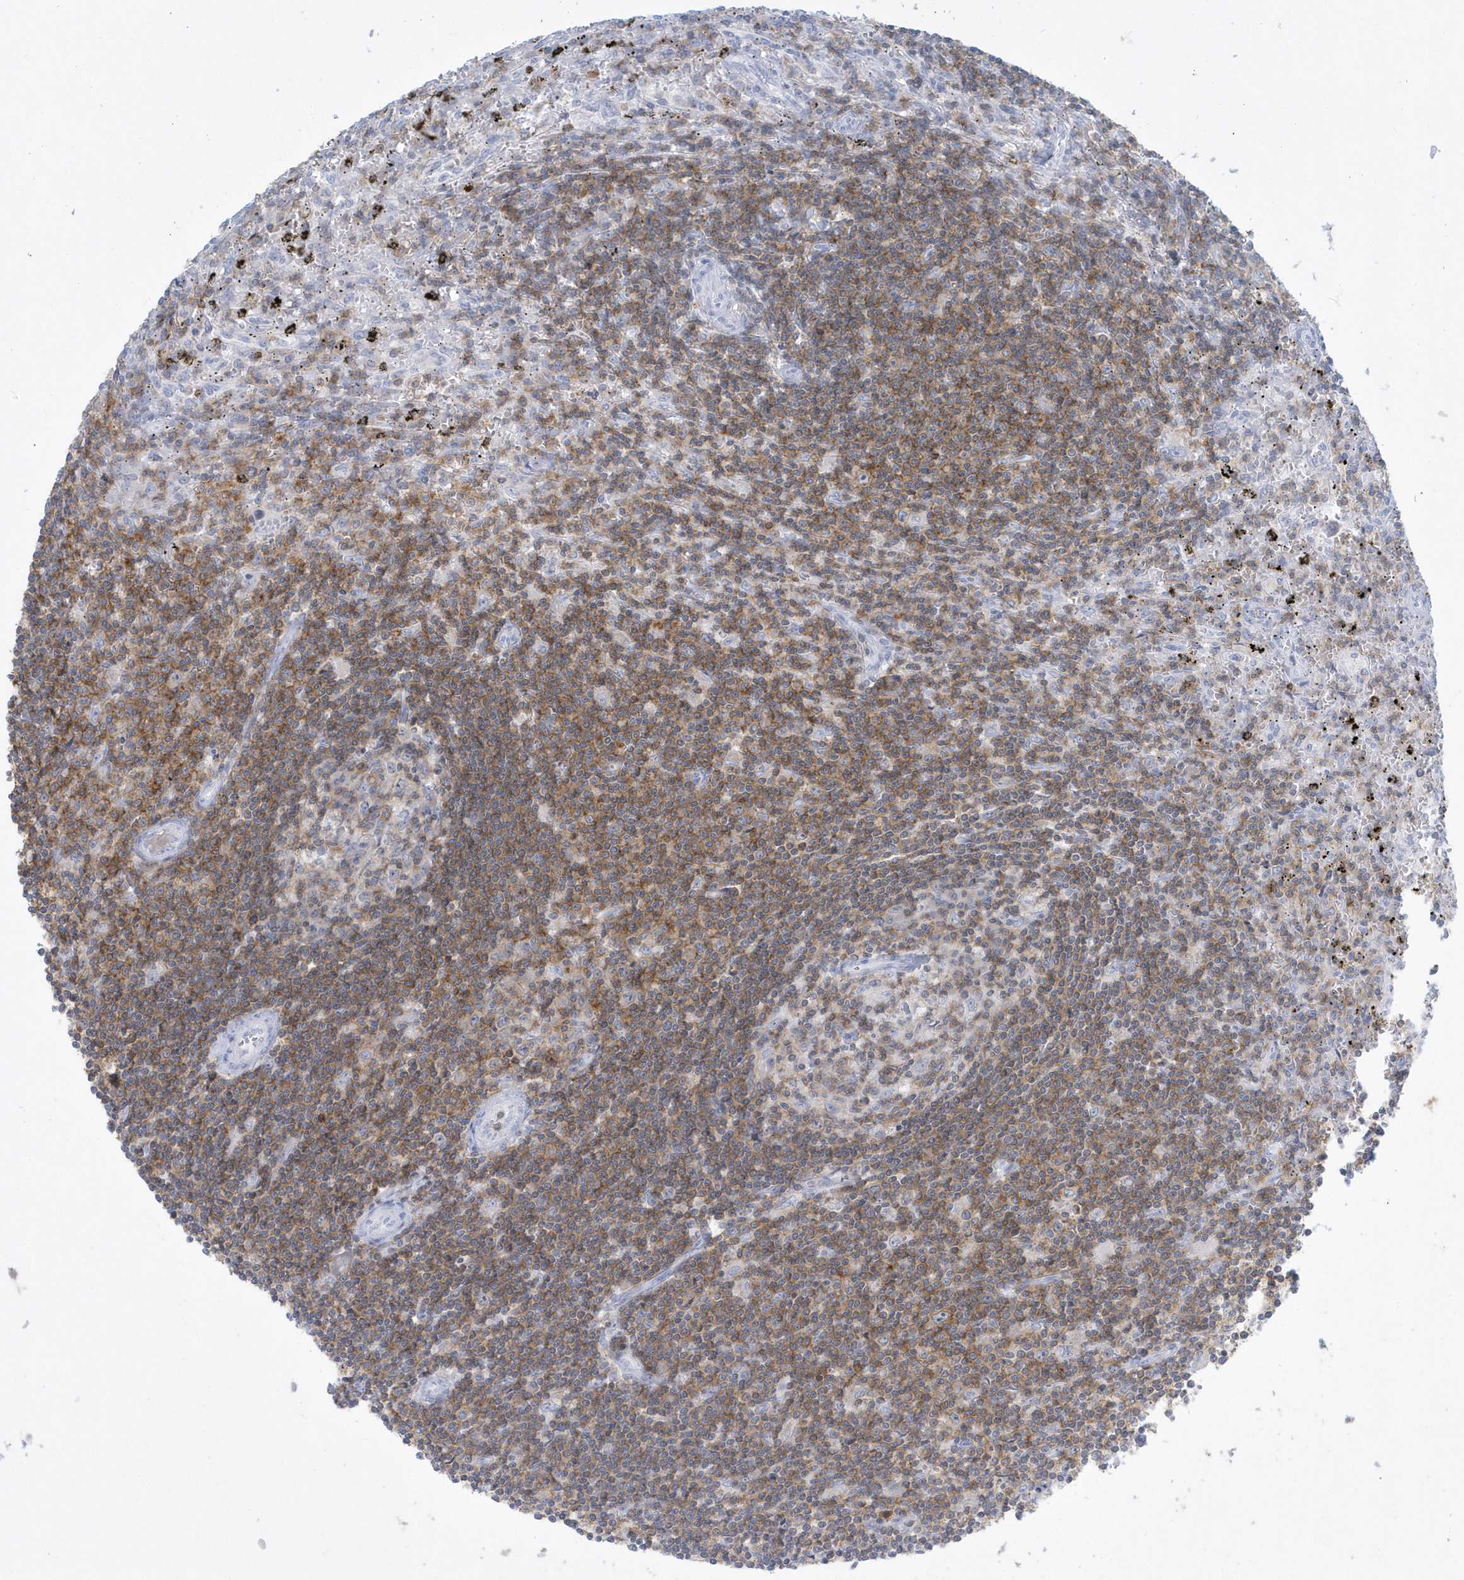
{"staining": {"intensity": "moderate", "quantity": "25%-75%", "location": "cytoplasmic/membranous"}, "tissue": "lymphoma", "cell_type": "Tumor cells", "image_type": "cancer", "snomed": [{"axis": "morphology", "description": "Malignant lymphoma, non-Hodgkin's type, Low grade"}, {"axis": "topography", "description": "Spleen"}], "caption": "This is an image of immunohistochemistry staining of lymphoma, which shows moderate positivity in the cytoplasmic/membranous of tumor cells.", "gene": "PSD4", "patient": {"sex": "male", "age": 76}}